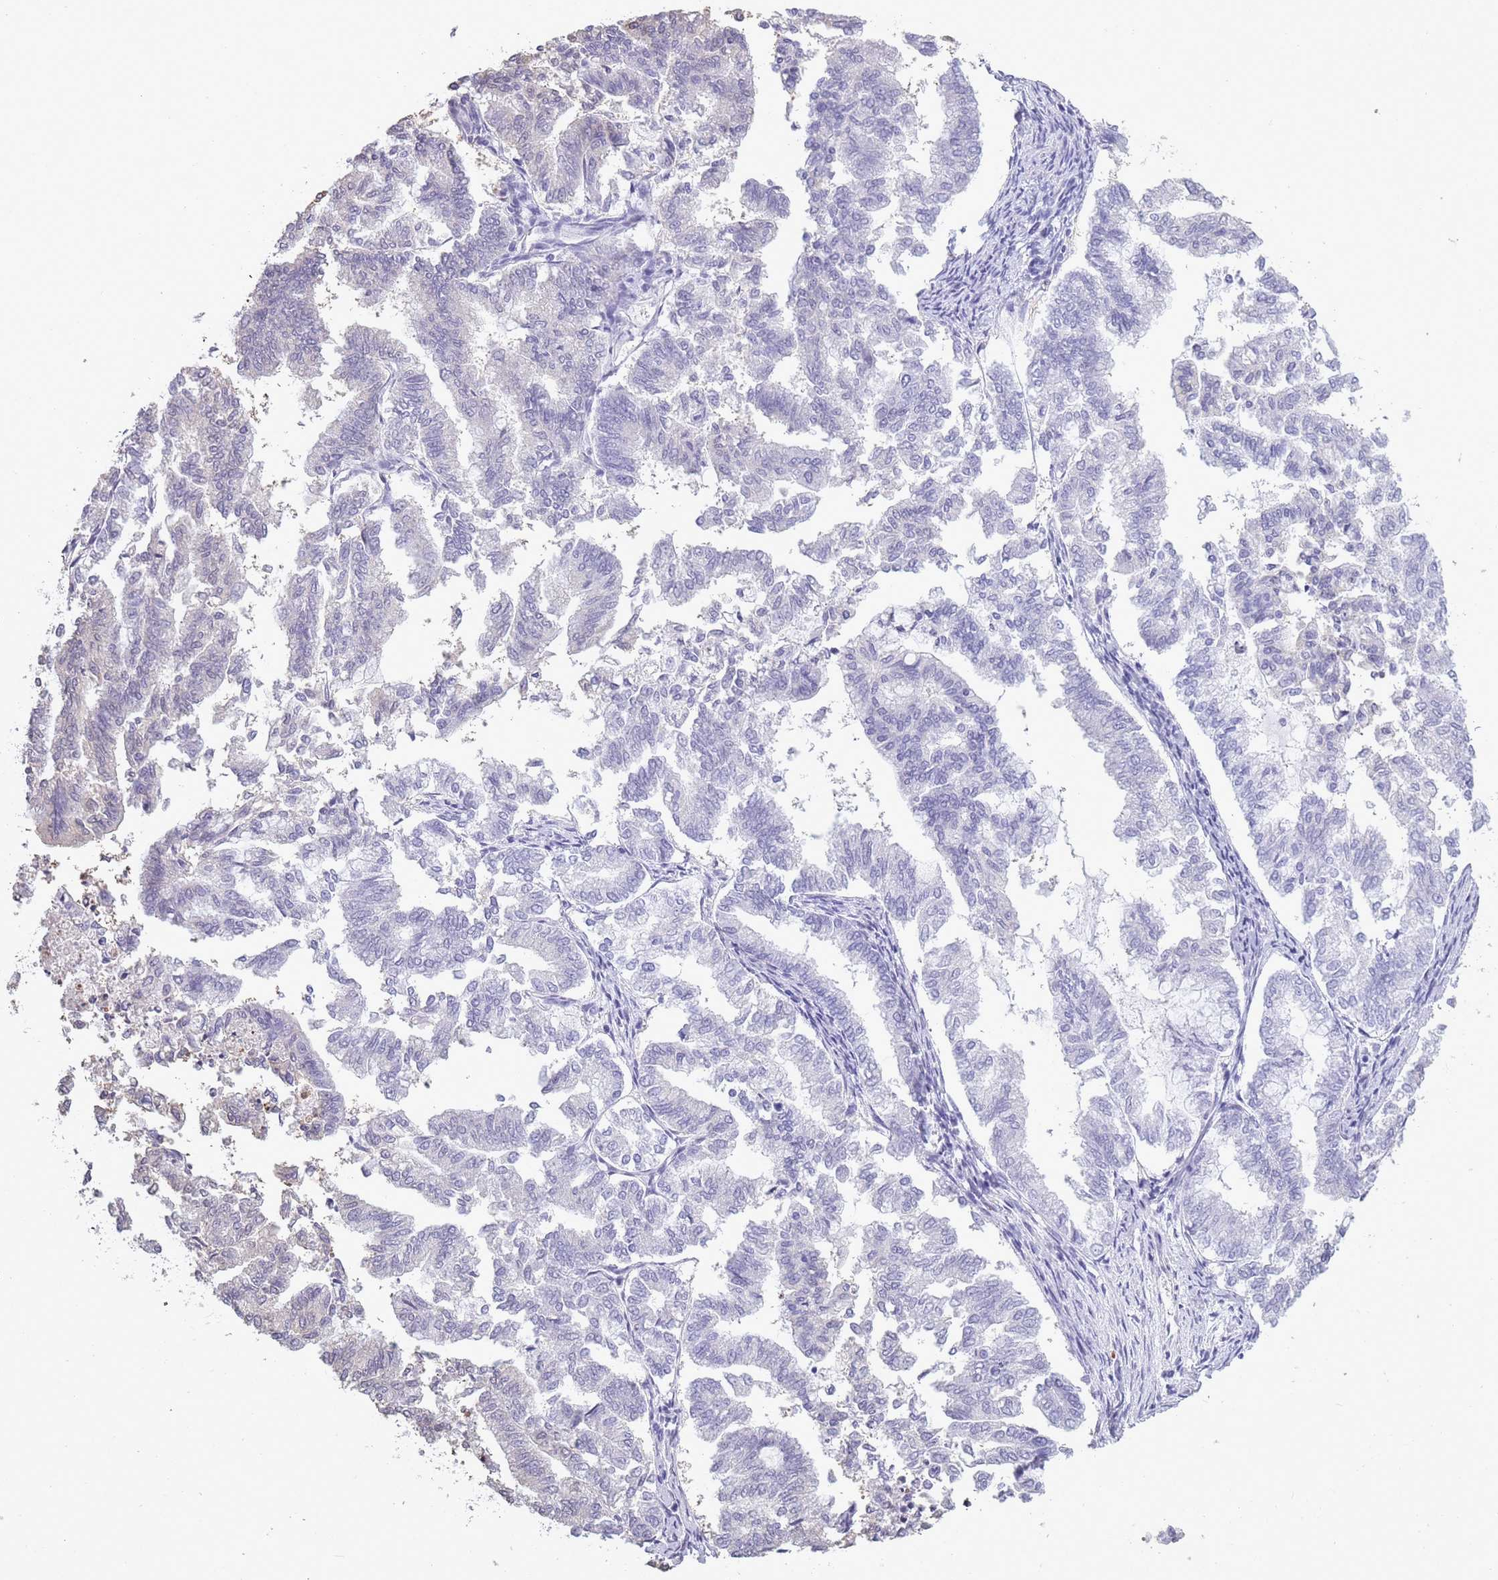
{"staining": {"intensity": "negative", "quantity": "none", "location": "none"}, "tissue": "endometrial cancer", "cell_type": "Tumor cells", "image_type": "cancer", "snomed": [{"axis": "morphology", "description": "Adenocarcinoma, NOS"}, {"axis": "topography", "description": "Endometrium"}], "caption": "Tumor cells show no significant staining in endometrial cancer (adenocarcinoma).", "gene": "OR7C1", "patient": {"sex": "female", "age": 79}}